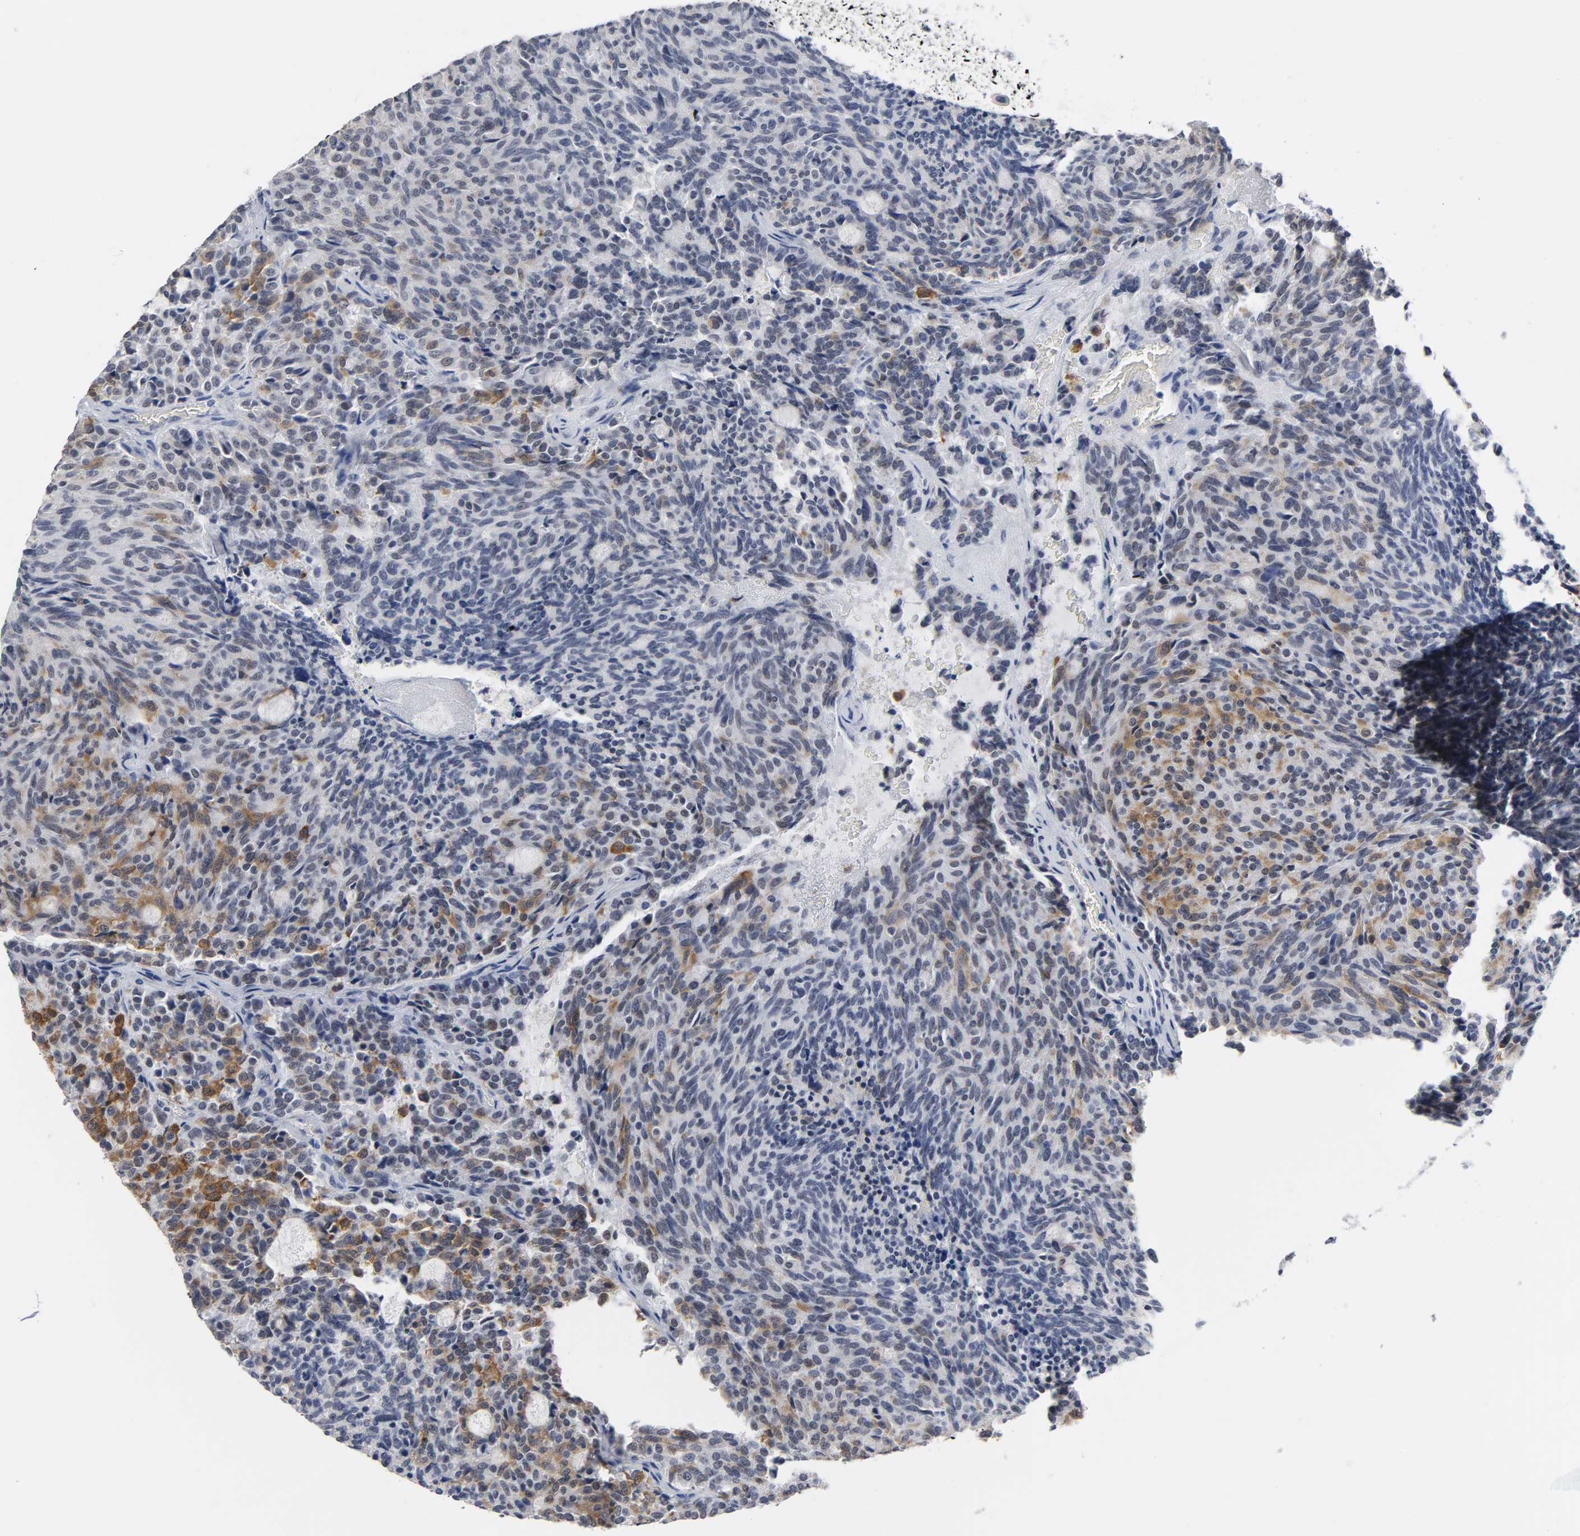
{"staining": {"intensity": "moderate", "quantity": "<25%", "location": "cytoplasmic/membranous"}, "tissue": "carcinoid", "cell_type": "Tumor cells", "image_type": "cancer", "snomed": [{"axis": "morphology", "description": "Carcinoid, malignant, NOS"}, {"axis": "topography", "description": "Pancreas"}], "caption": "DAB (3,3'-diaminobenzidine) immunohistochemical staining of human malignant carcinoid exhibits moderate cytoplasmic/membranous protein staining in approximately <25% of tumor cells. Immunohistochemistry (ihc) stains the protein of interest in brown and the nuclei are stained blue.", "gene": "GRHL2", "patient": {"sex": "female", "age": 54}}